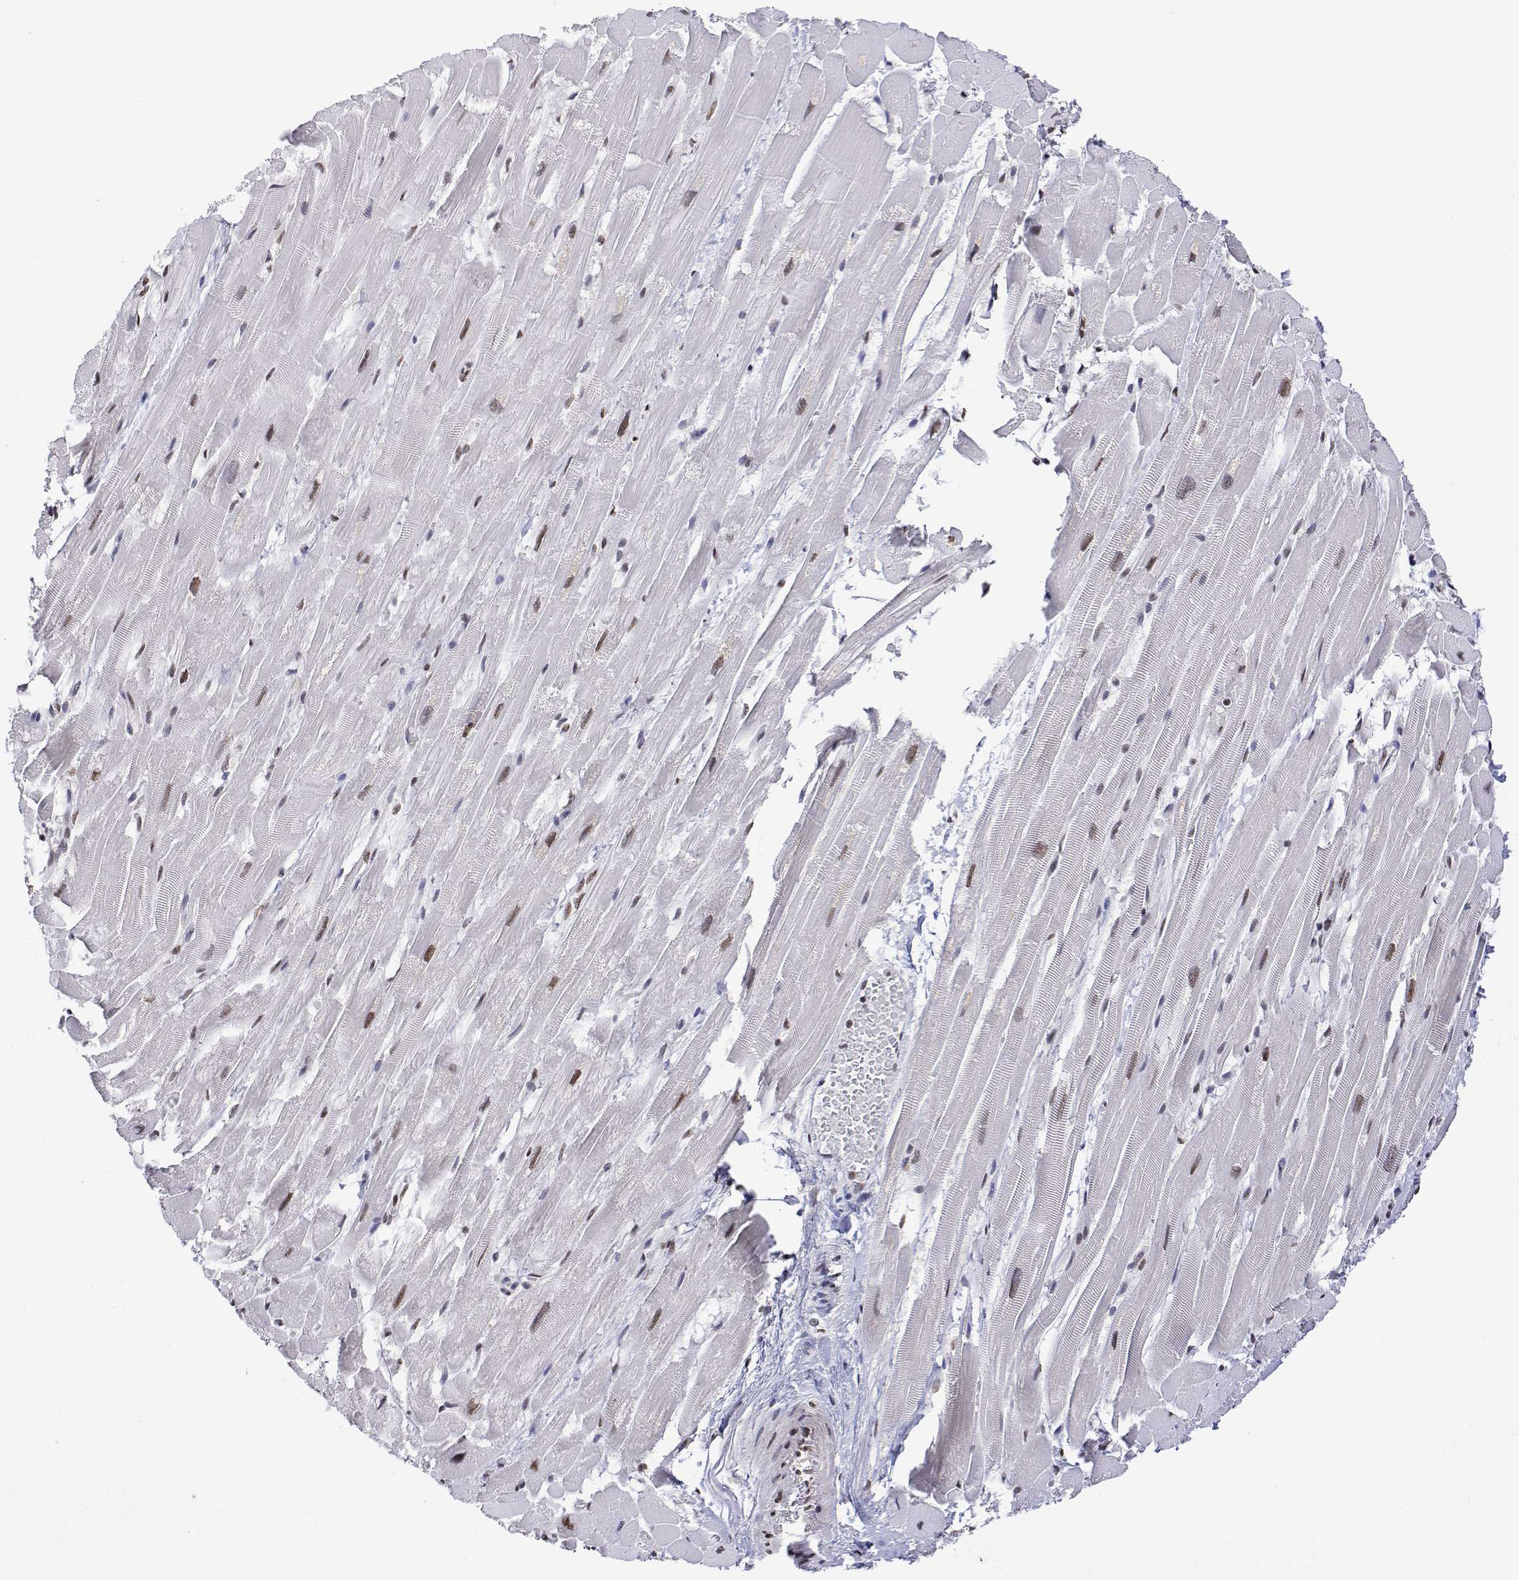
{"staining": {"intensity": "moderate", "quantity": "25%-75%", "location": "nuclear"}, "tissue": "heart muscle", "cell_type": "Cardiomyocytes", "image_type": "normal", "snomed": [{"axis": "morphology", "description": "Normal tissue, NOS"}, {"axis": "topography", "description": "Heart"}], "caption": "Immunohistochemistry (IHC) histopathology image of normal heart muscle: heart muscle stained using immunohistochemistry demonstrates medium levels of moderate protein expression localized specifically in the nuclear of cardiomyocytes, appearing as a nuclear brown color.", "gene": "ADAR", "patient": {"sex": "male", "age": 37}}